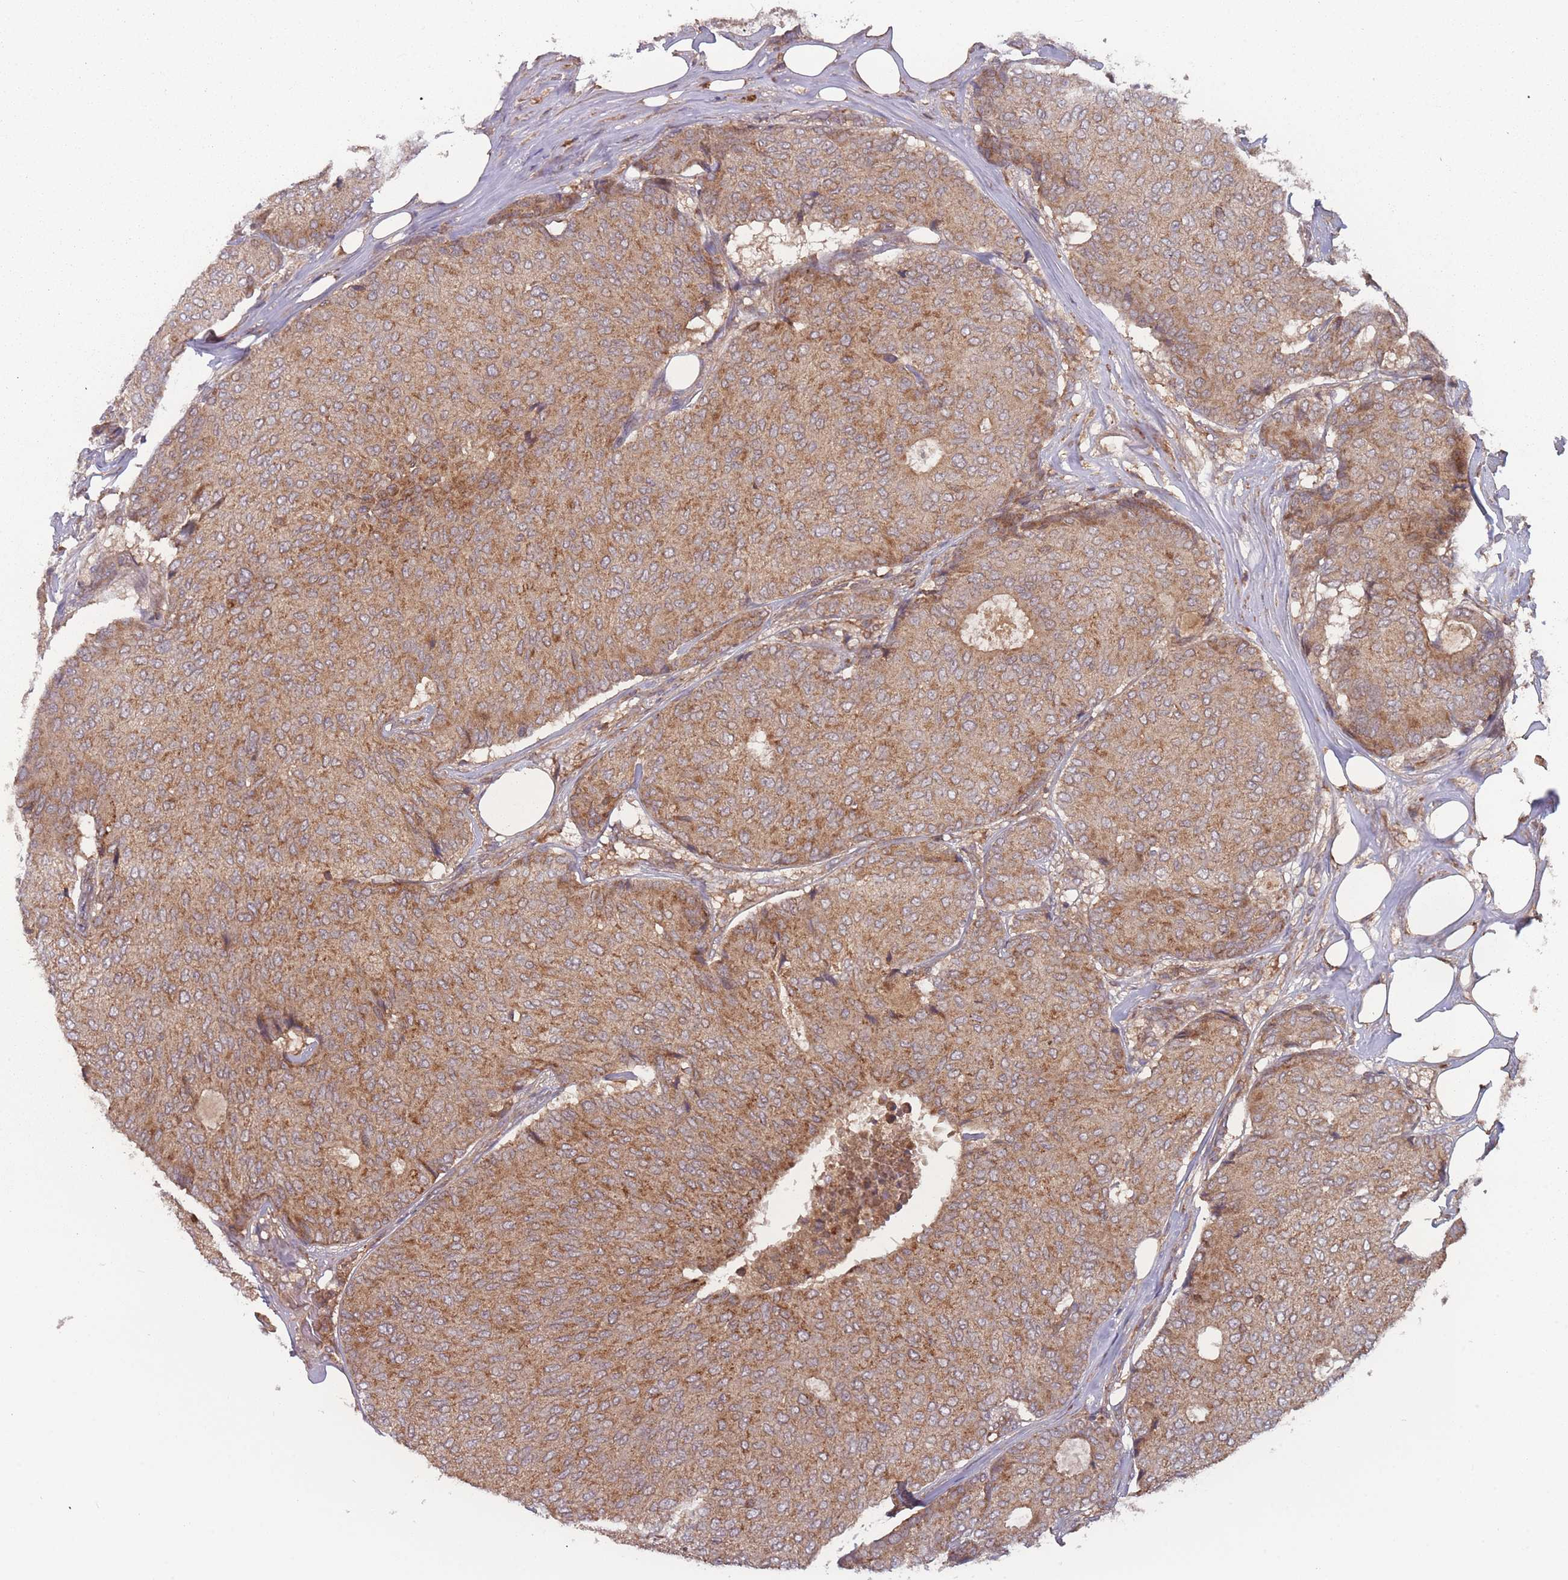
{"staining": {"intensity": "moderate", "quantity": ">75%", "location": "cytoplasmic/membranous"}, "tissue": "breast cancer", "cell_type": "Tumor cells", "image_type": "cancer", "snomed": [{"axis": "morphology", "description": "Duct carcinoma"}, {"axis": "topography", "description": "Breast"}], "caption": "Approximately >75% of tumor cells in human breast cancer (infiltrating ductal carcinoma) display moderate cytoplasmic/membranous protein expression as visualized by brown immunohistochemical staining.", "gene": "ATP5MG", "patient": {"sex": "female", "age": 75}}